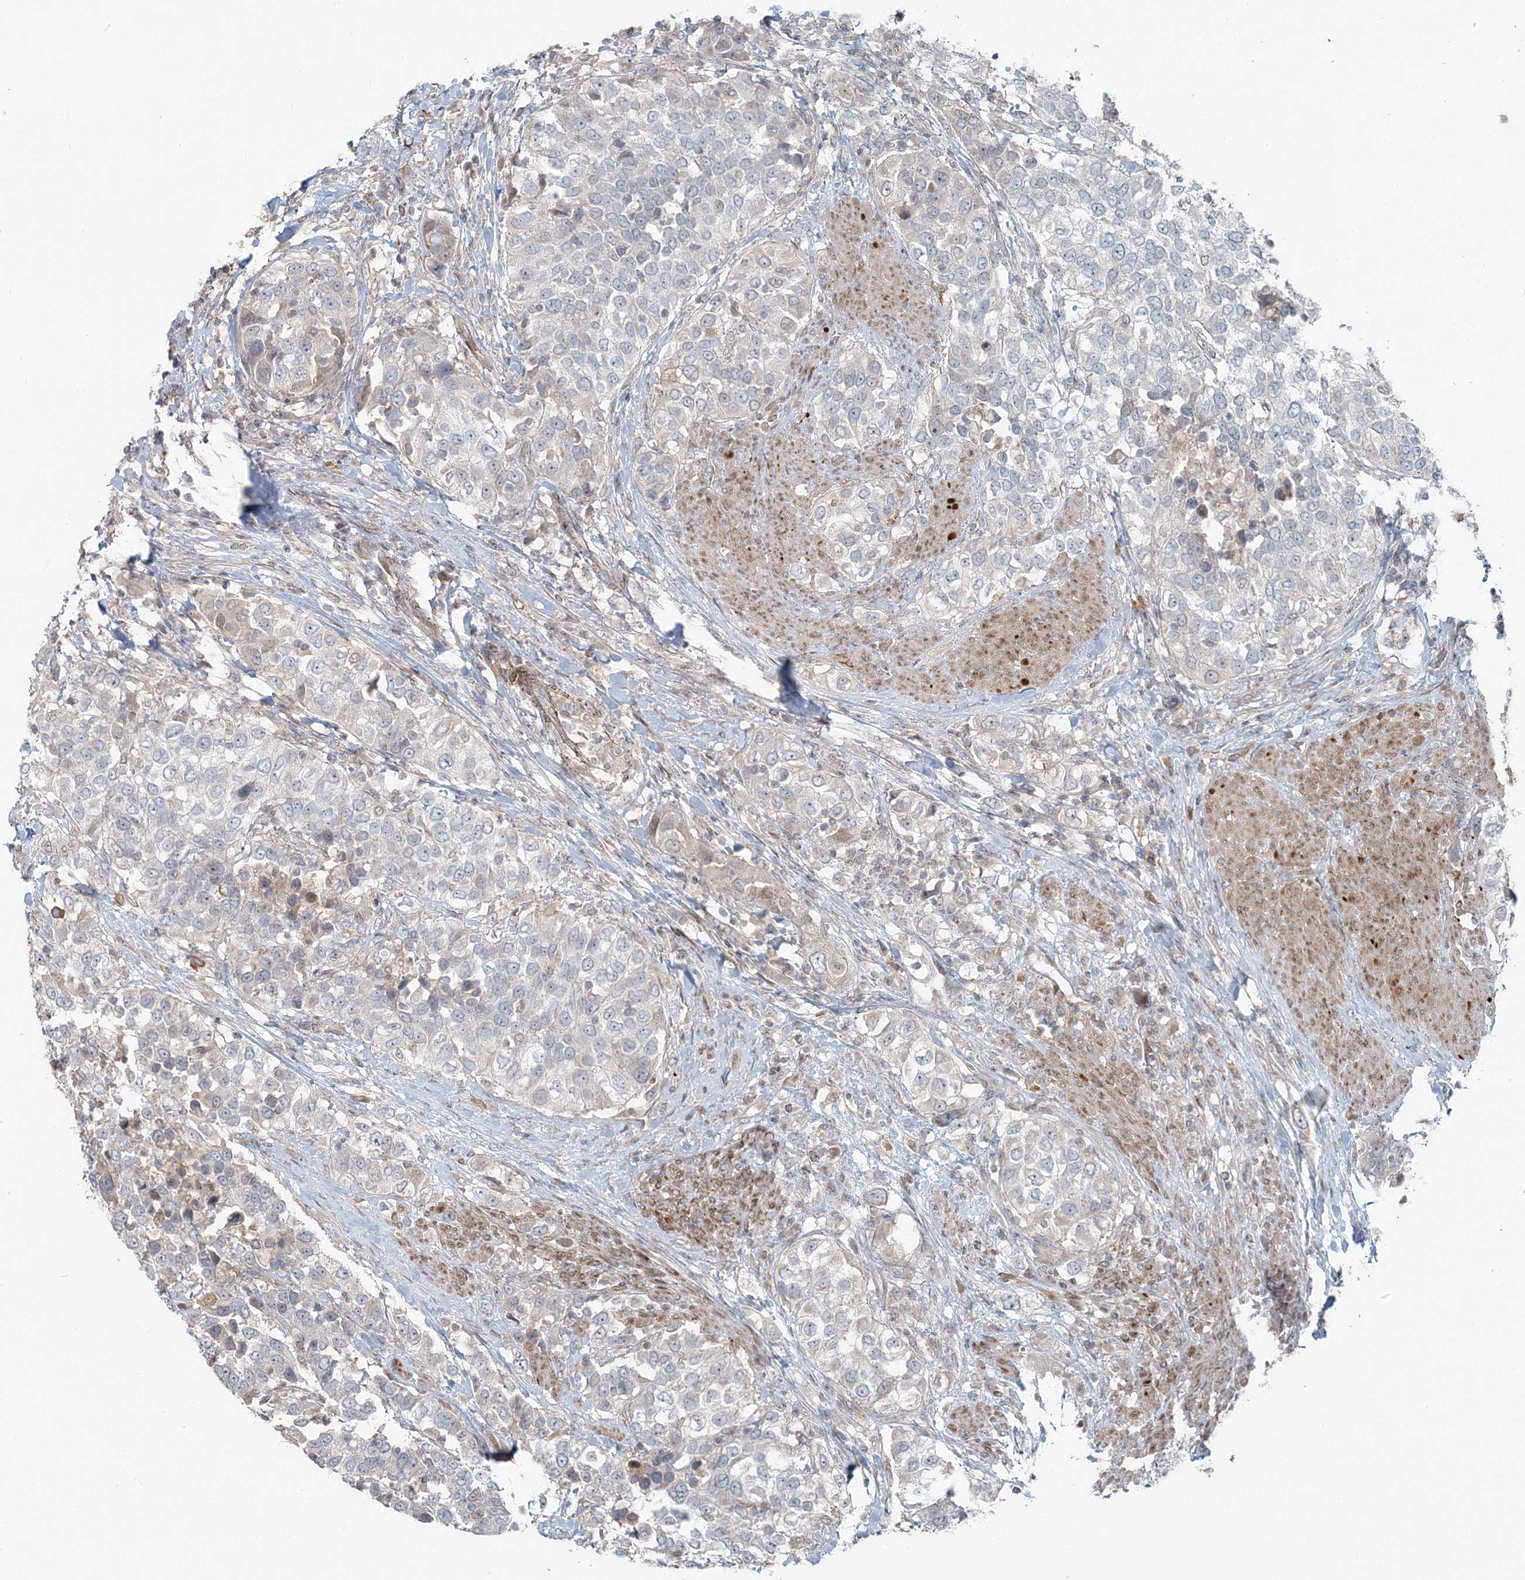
{"staining": {"intensity": "negative", "quantity": "none", "location": "none"}, "tissue": "urothelial cancer", "cell_type": "Tumor cells", "image_type": "cancer", "snomed": [{"axis": "morphology", "description": "Urothelial carcinoma, High grade"}, {"axis": "topography", "description": "Urinary bladder"}], "caption": "There is no significant staining in tumor cells of high-grade urothelial carcinoma.", "gene": "FBXL17", "patient": {"sex": "female", "age": 80}}